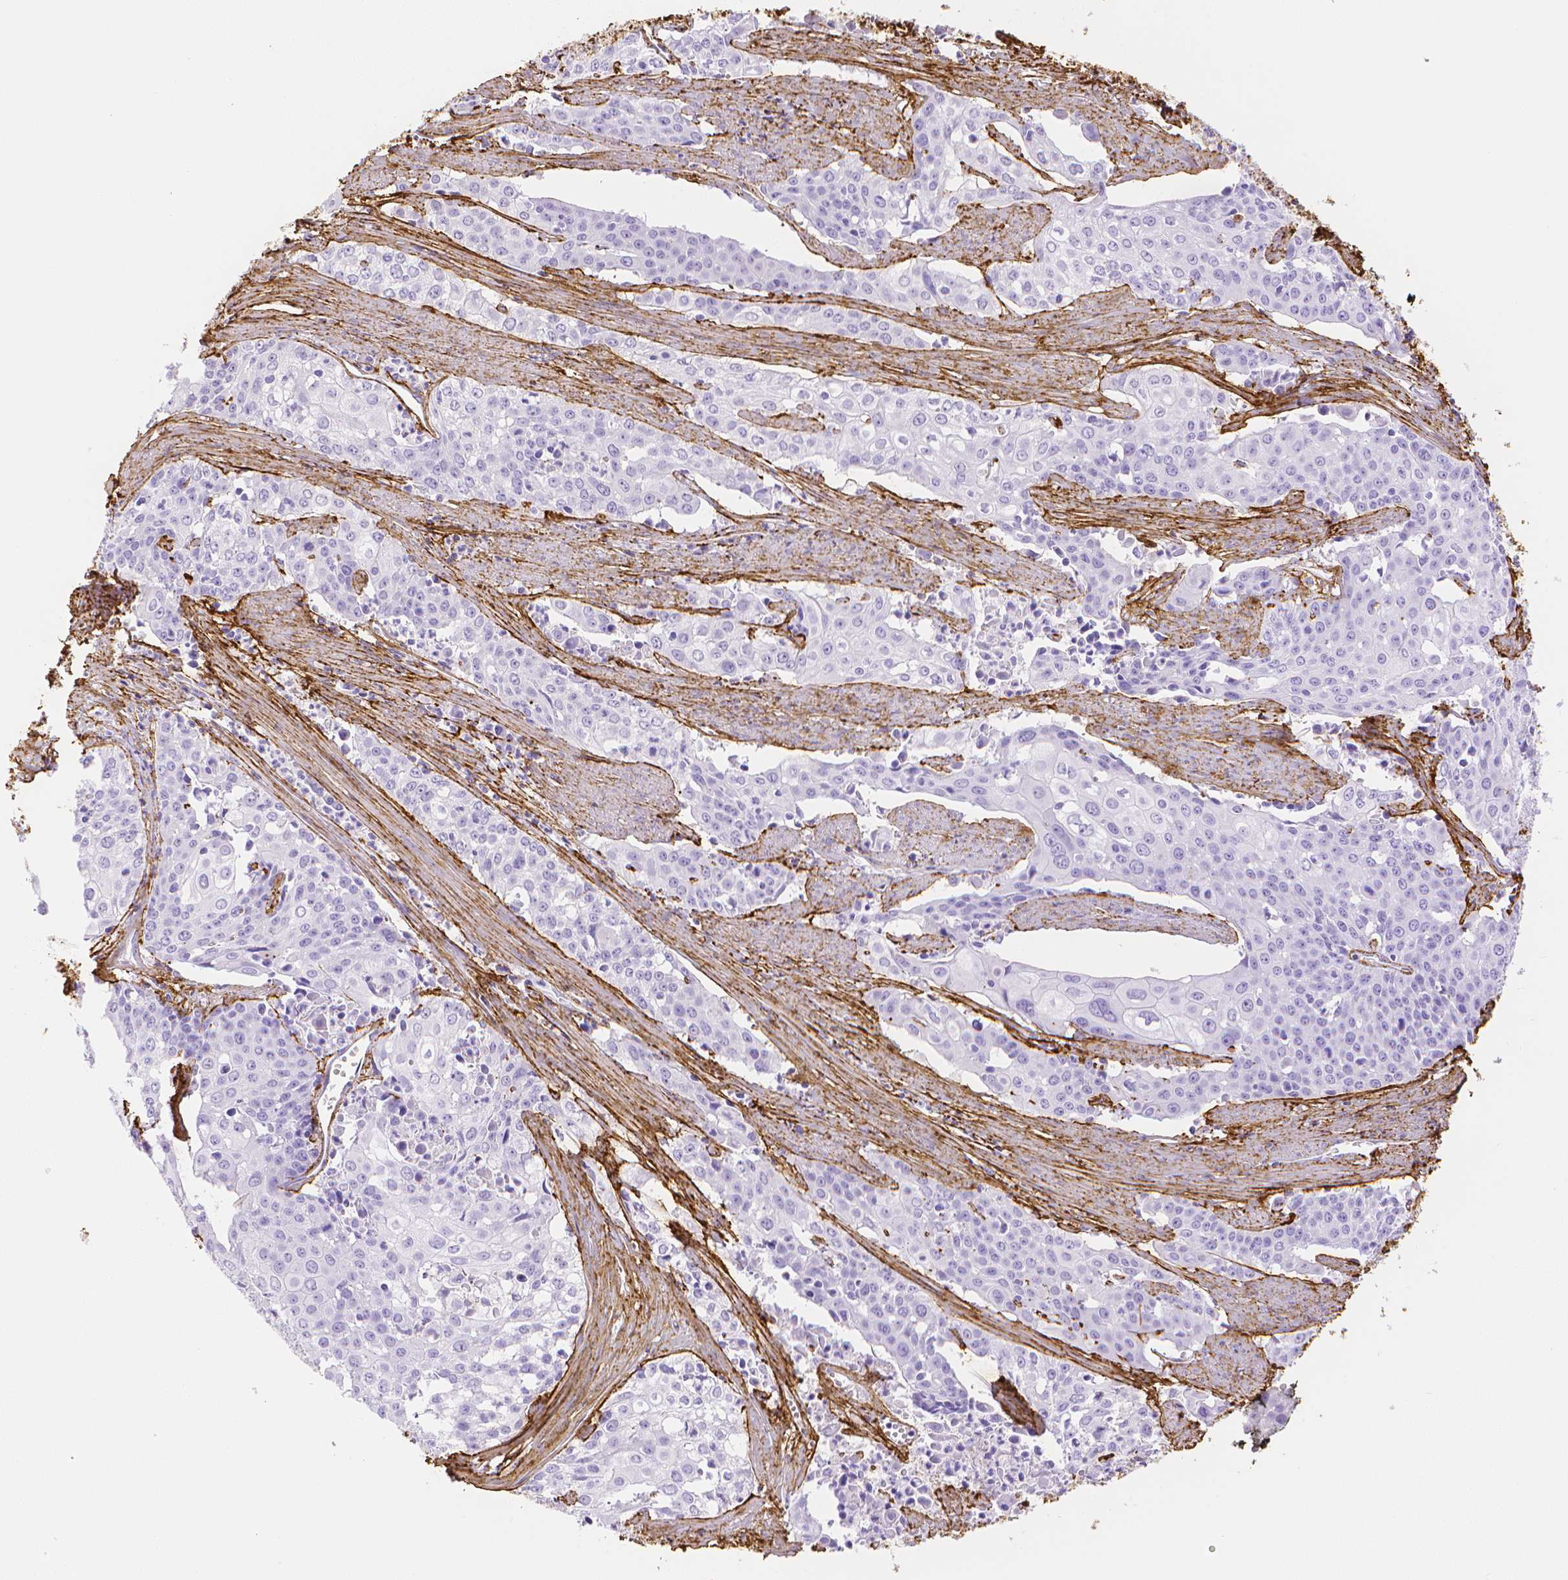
{"staining": {"intensity": "negative", "quantity": "none", "location": "none"}, "tissue": "cervical cancer", "cell_type": "Tumor cells", "image_type": "cancer", "snomed": [{"axis": "morphology", "description": "Squamous cell carcinoma, NOS"}, {"axis": "topography", "description": "Cervix"}], "caption": "Immunohistochemistry histopathology image of neoplastic tissue: cervical squamous cell carcinoma stained with DAB shows no significant protein positivity in tumor cells.", "gene": "FBN1", "patient": {"sex": "female", "age": 39}}